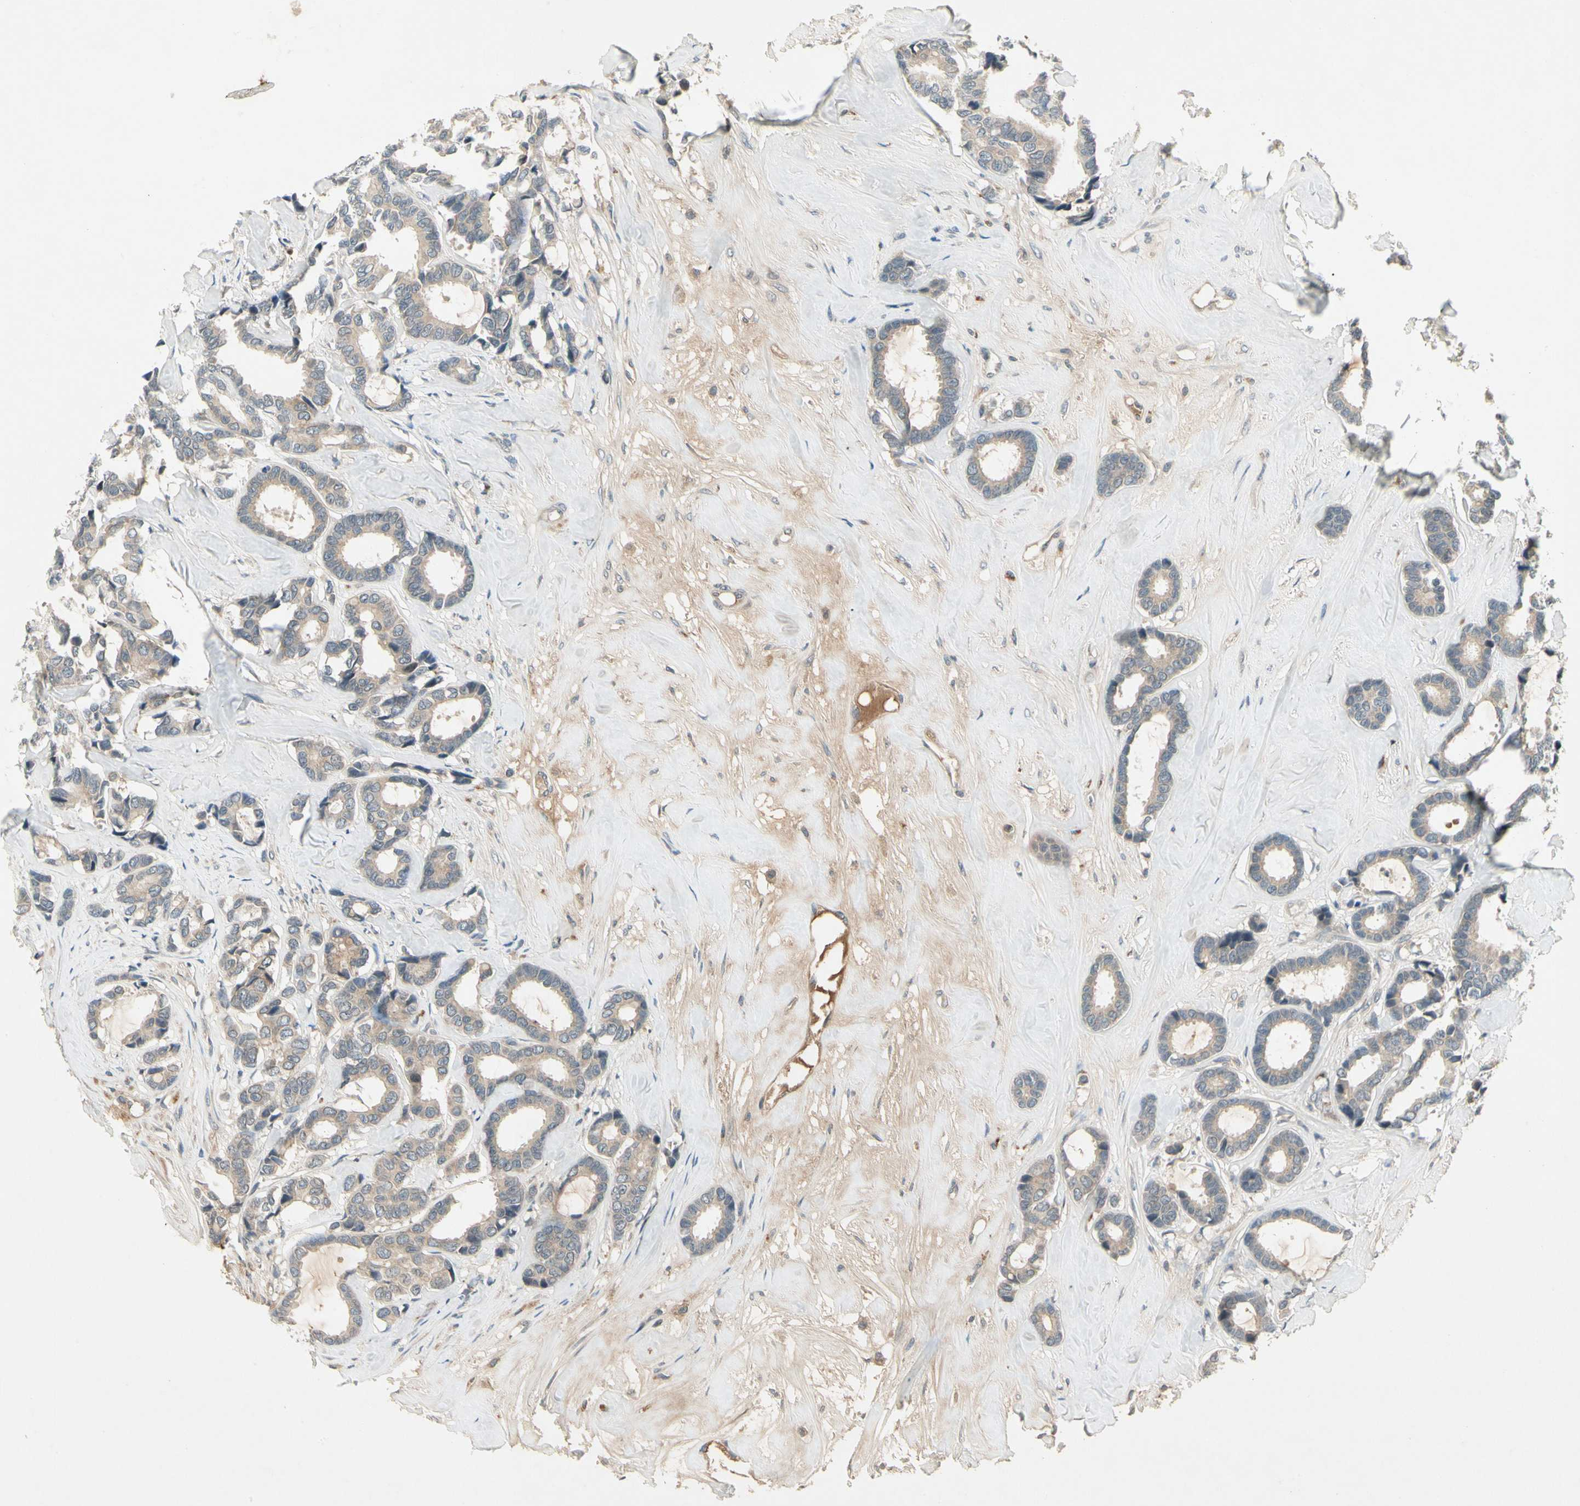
{"staining": {"intensity": "weak", "quantity": ">75%", "location": "cytoplasmic/membranous"}, "tissue": "breast cancer", "cell_type": "Tumor cells", "image_type": "cancer", "snomed": [{"axis": "morphology", "description": "Duct carcinoma"}, {"axis": "topography", "description": "Breast"}], "caption": "An image showing weak cytoplasmic/membranous staining in about >75% of tumor cells in intraductal carcinoma (breast), as visualized by brown immunohistochemical staining.", "gene": "CCL4", "patient": {"sex": "female", "age": 87}}